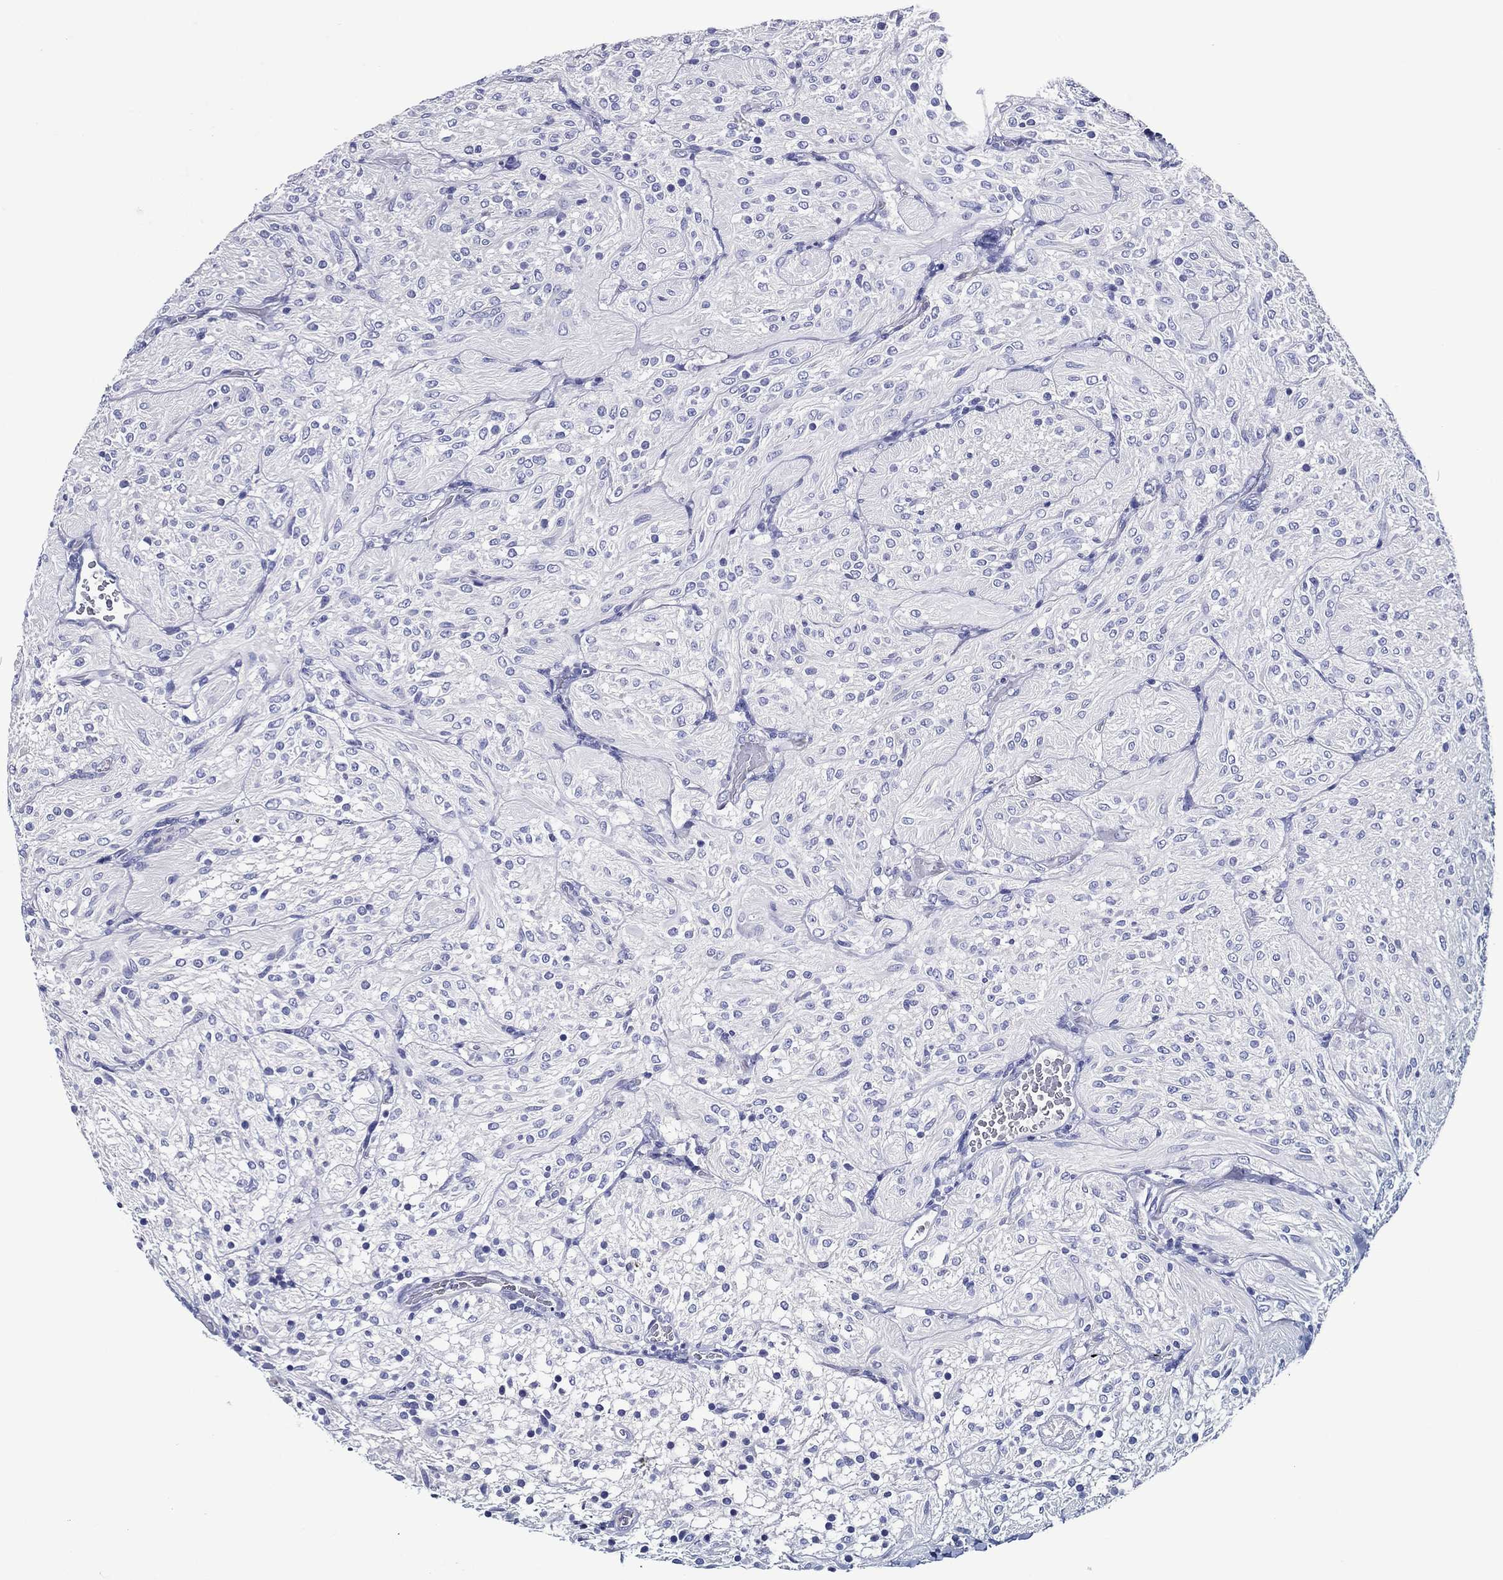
{"staining": {"intensity": "negative", "quantity": "none", "location": "none"}, "tissue": "glioma", "cell_type": "Tumor cells", "image_type": "cancer", "snomed": [{"axis": "morphology", "description": "Glioma, malignant, Low grade"}, {"axis": "topography", "description": "Brain"}], "caption": "Glioma was stained to show a protein in brown. There is no significant positivity in tumor cells.", "gene": "ACE2", "patient": {"sex": "male", "age": 3}}